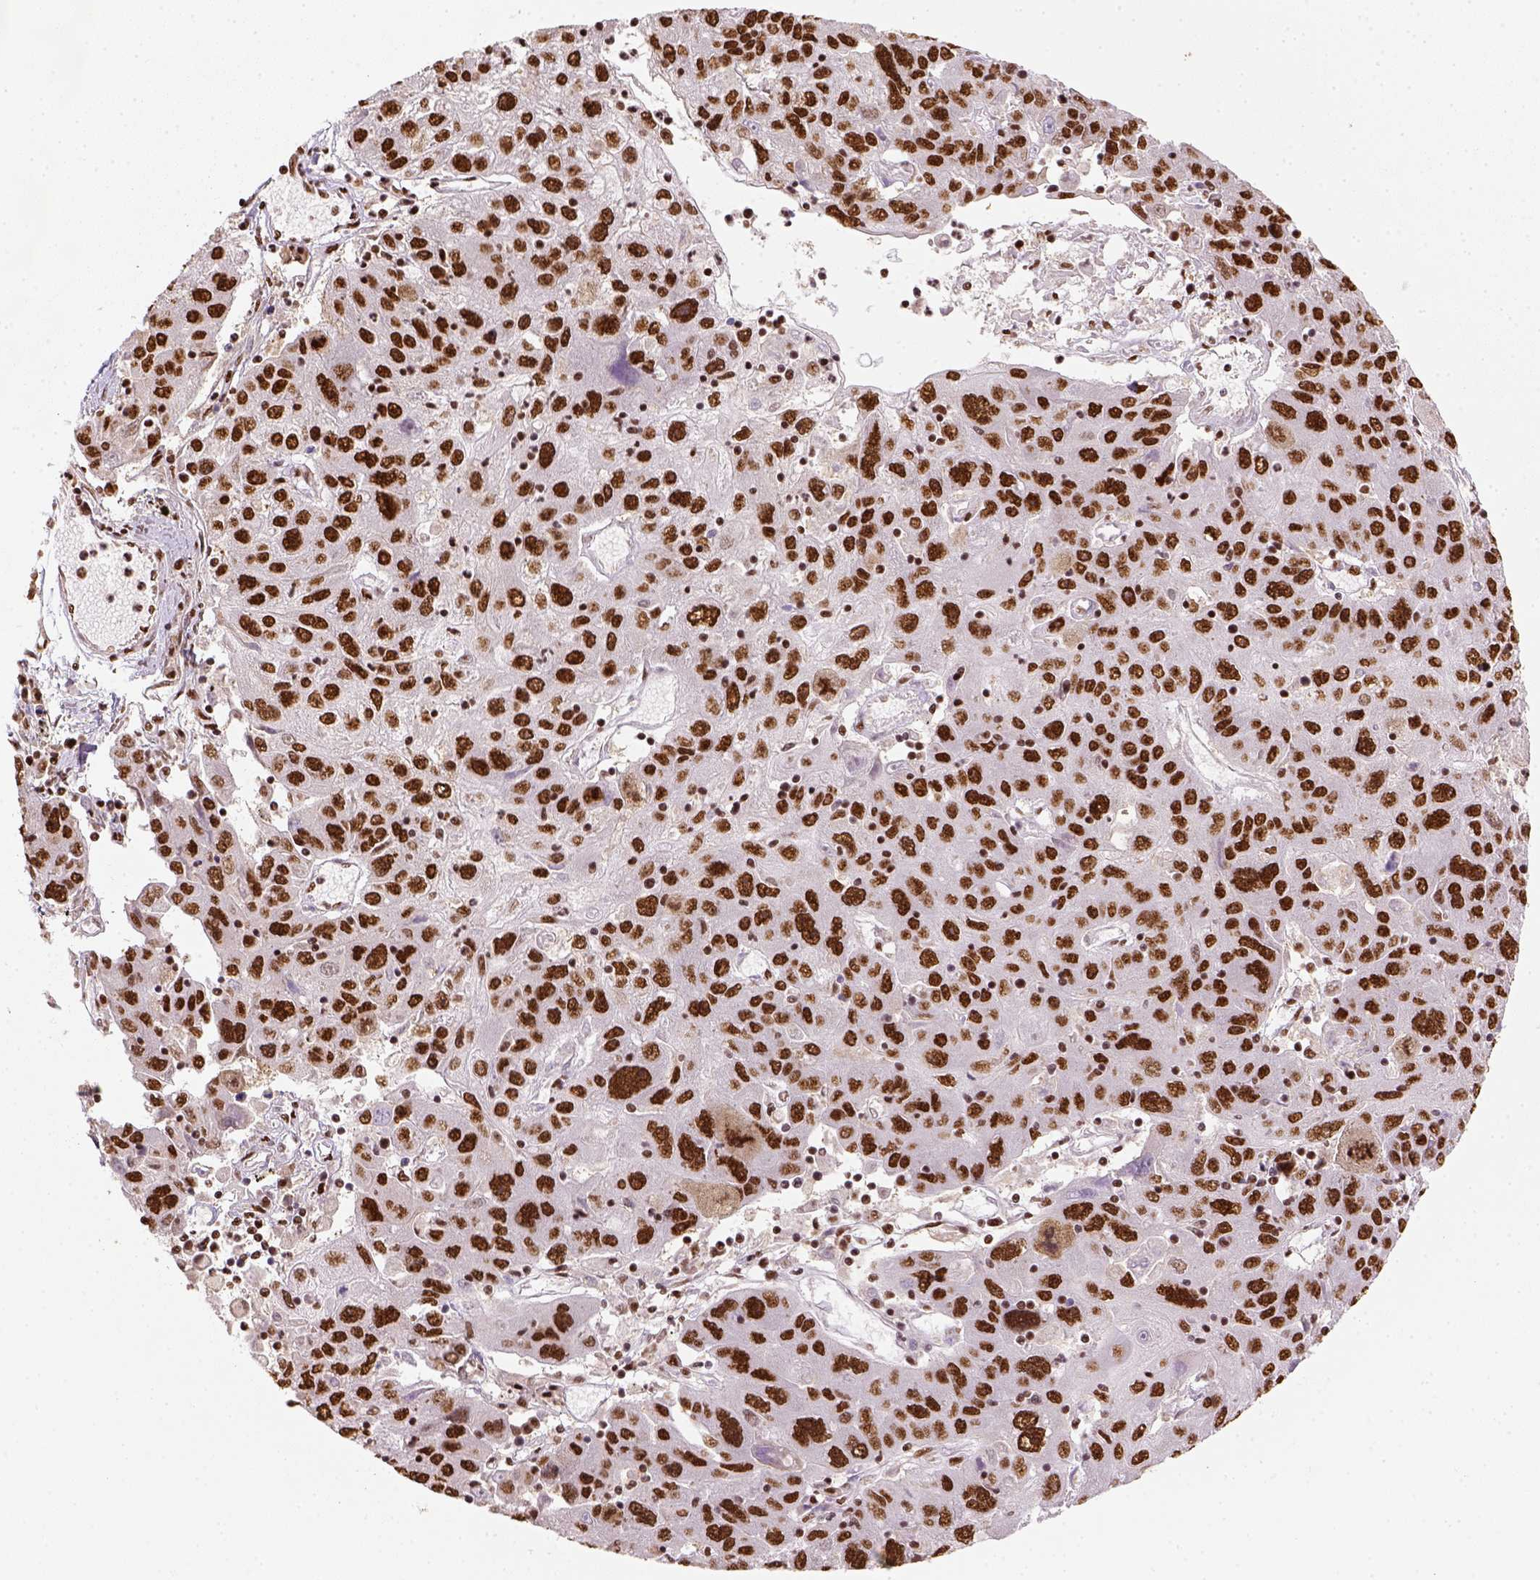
{"staining": {"intensity": "strong", "quantity": ">75%", "location": "nuclear"}, "tissue": "stomach cancer", "cell_type": "Tumor cells", "image_type": "cancer", "snomed": [{"axis": "morphology", "description": "Adenocarcinoma, NOS"}, {"axis": "topography", "description": "Stomach"}], "caption": "Immunohistochemical staining of human stomach adenocarcinoma exhibits high levels of strong nuclear staining in approximately >75% of tumor cells.", "gene": "CCAR1", "patient": {"sex": "male", "age": 56}}